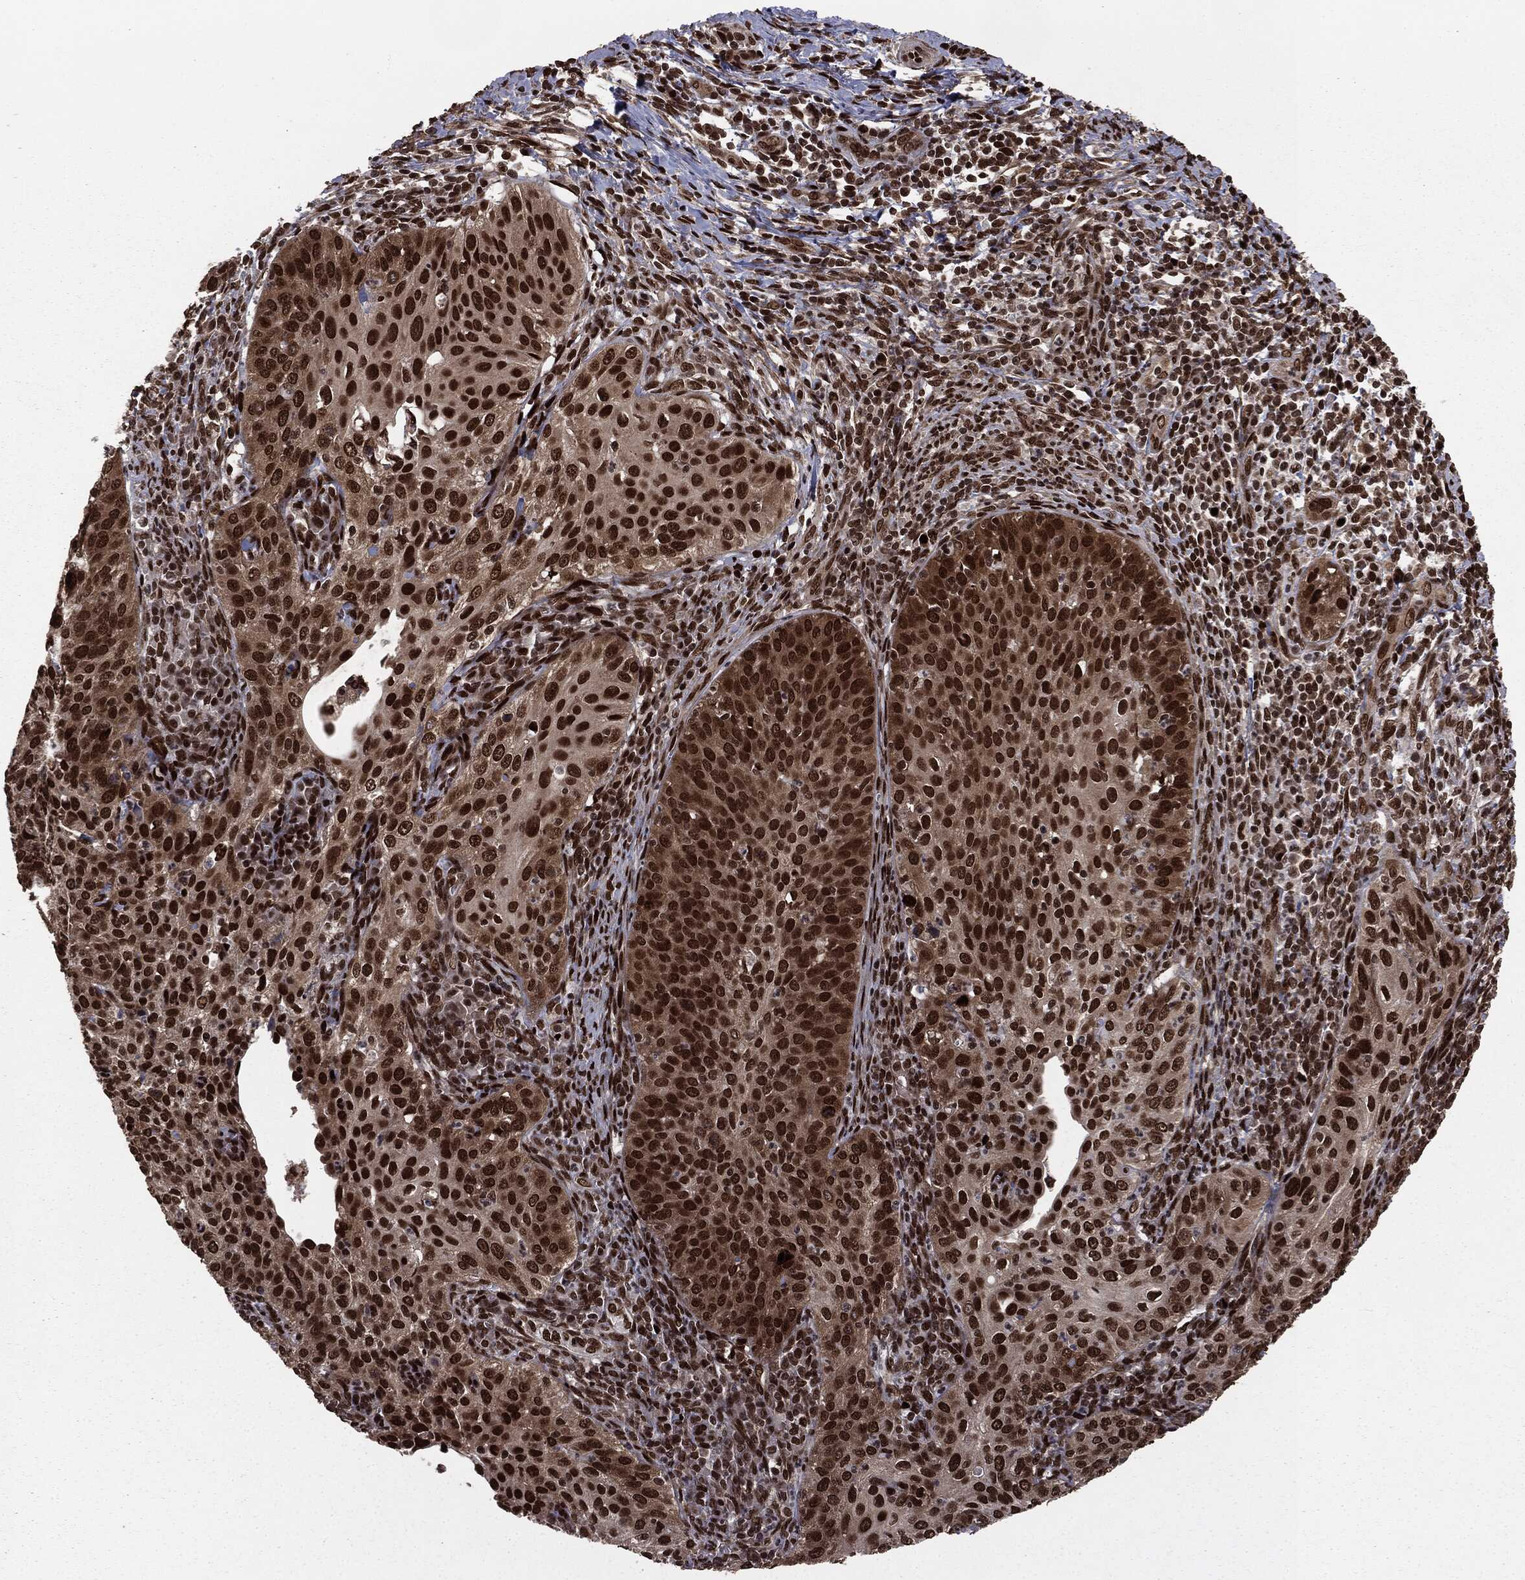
{"staining": {"intensity": "strong", "quantity": ">75%", "location": "nuclear"}, "tissue": "cervical cancer", "cell_type": "Tumor cells", "image_type": "cancer", "snomed": [{"axis": "morphology", "description": "Squamous cell carcinoma, NOS"}, {"axis": "topography", "description": "Cervix"}], "caption": "There is high levels of strong nuclear positivity in tumor cells of squamous cell carcinoma (cervical), as demonstrated by immunohistochemical staining (brown color).", "gene": "DVL2", "patient": {"sex": "female", "age": 30}}